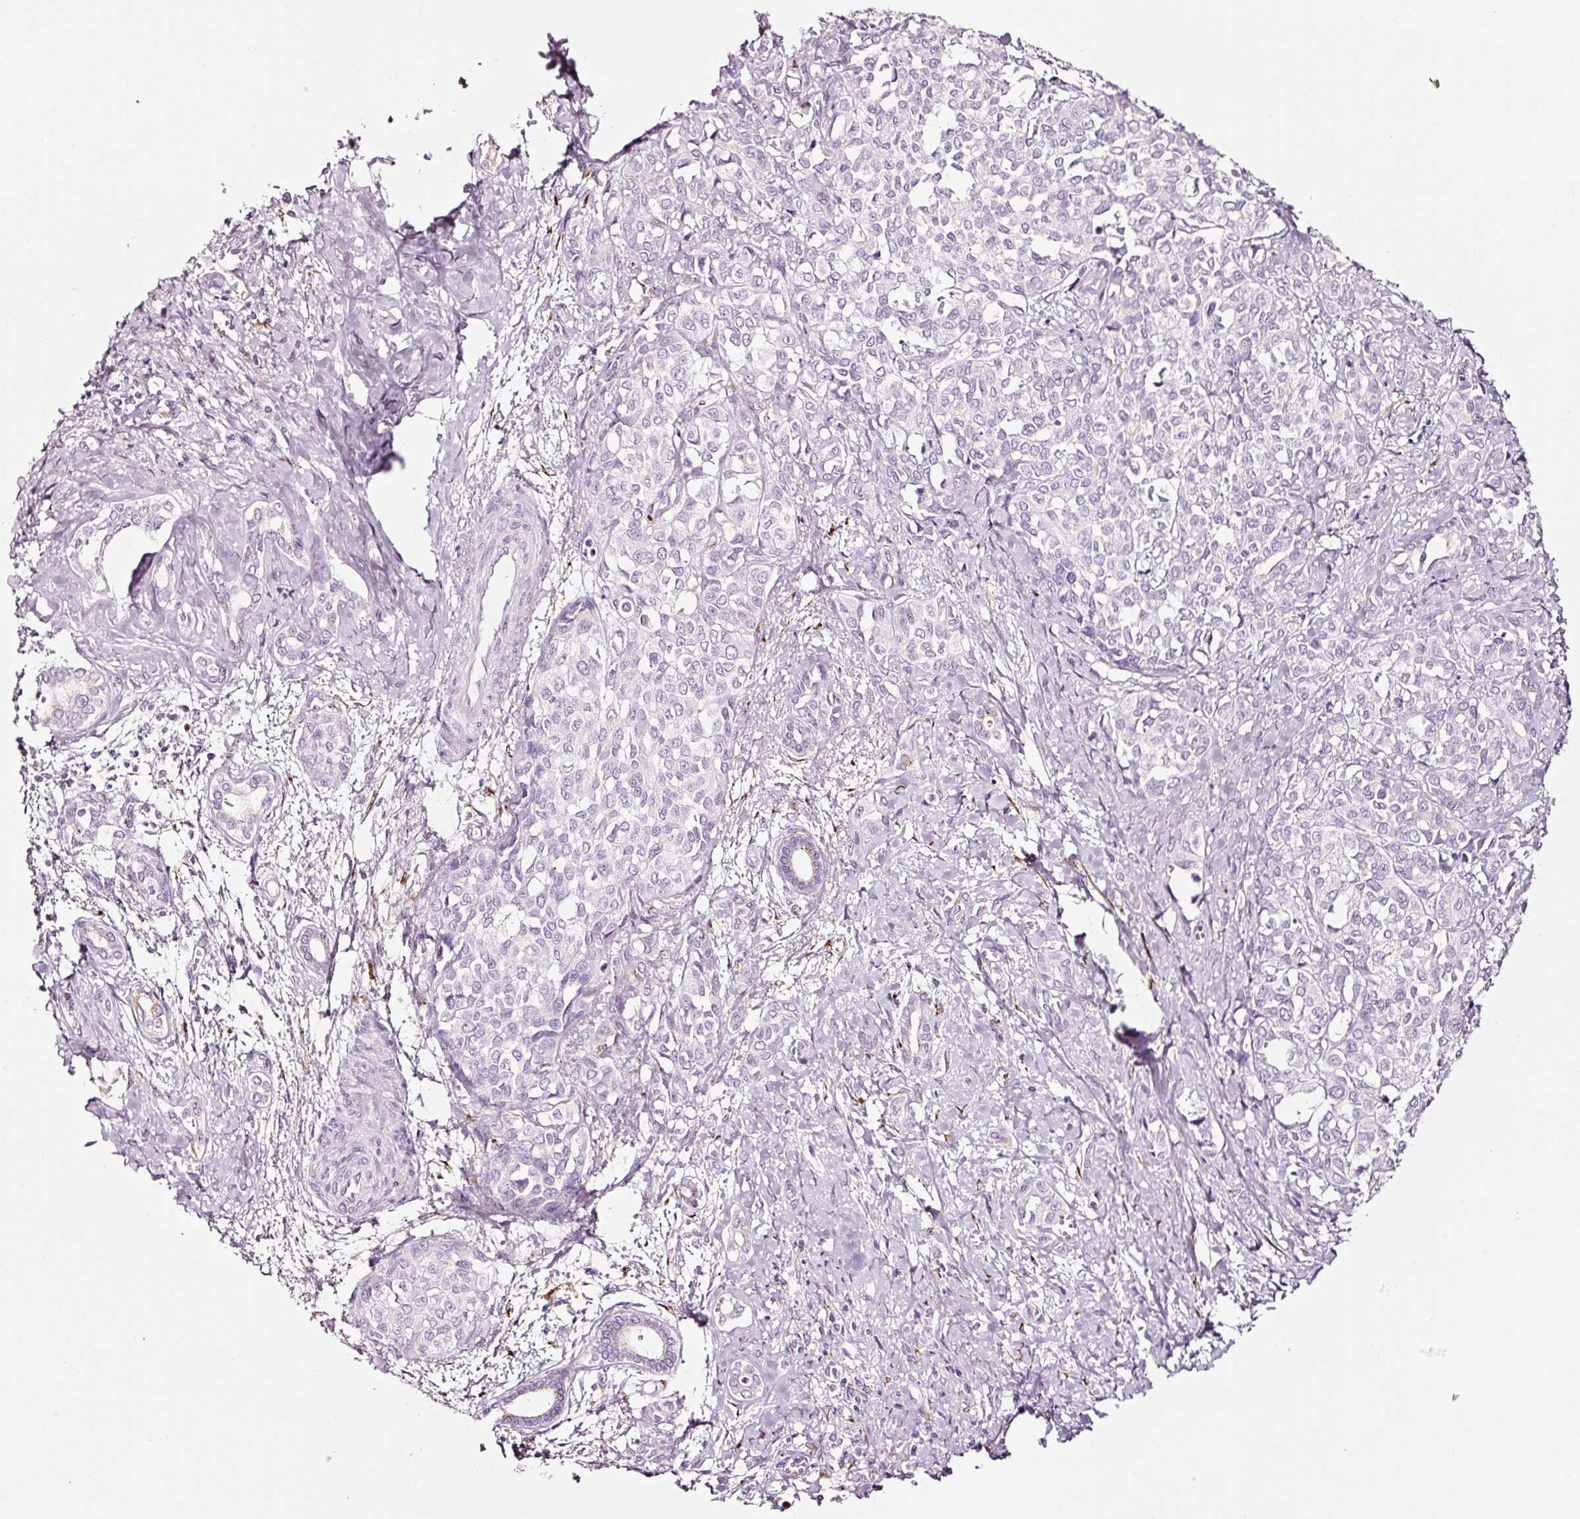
{"staining": {"intensity": "negative", "quantity": "none", "location": "none"}, "tissue": "liver cancer", "cell_type": "Tumor cells", "image_type": "cancer", "snomed": [{"axis": "morphology", "description": "Cholangiocarcinoma"}, {"axis": "topography", "description": "Liver"}], "caption": "This image is of liver cancer stained with immunohistochemistry to label a protein in brown with the nuclei are counter-stained blue. There is no positivity in tumor cells.", "gene": "SDF4", "patient": {"sex": "female", "age": 77}}